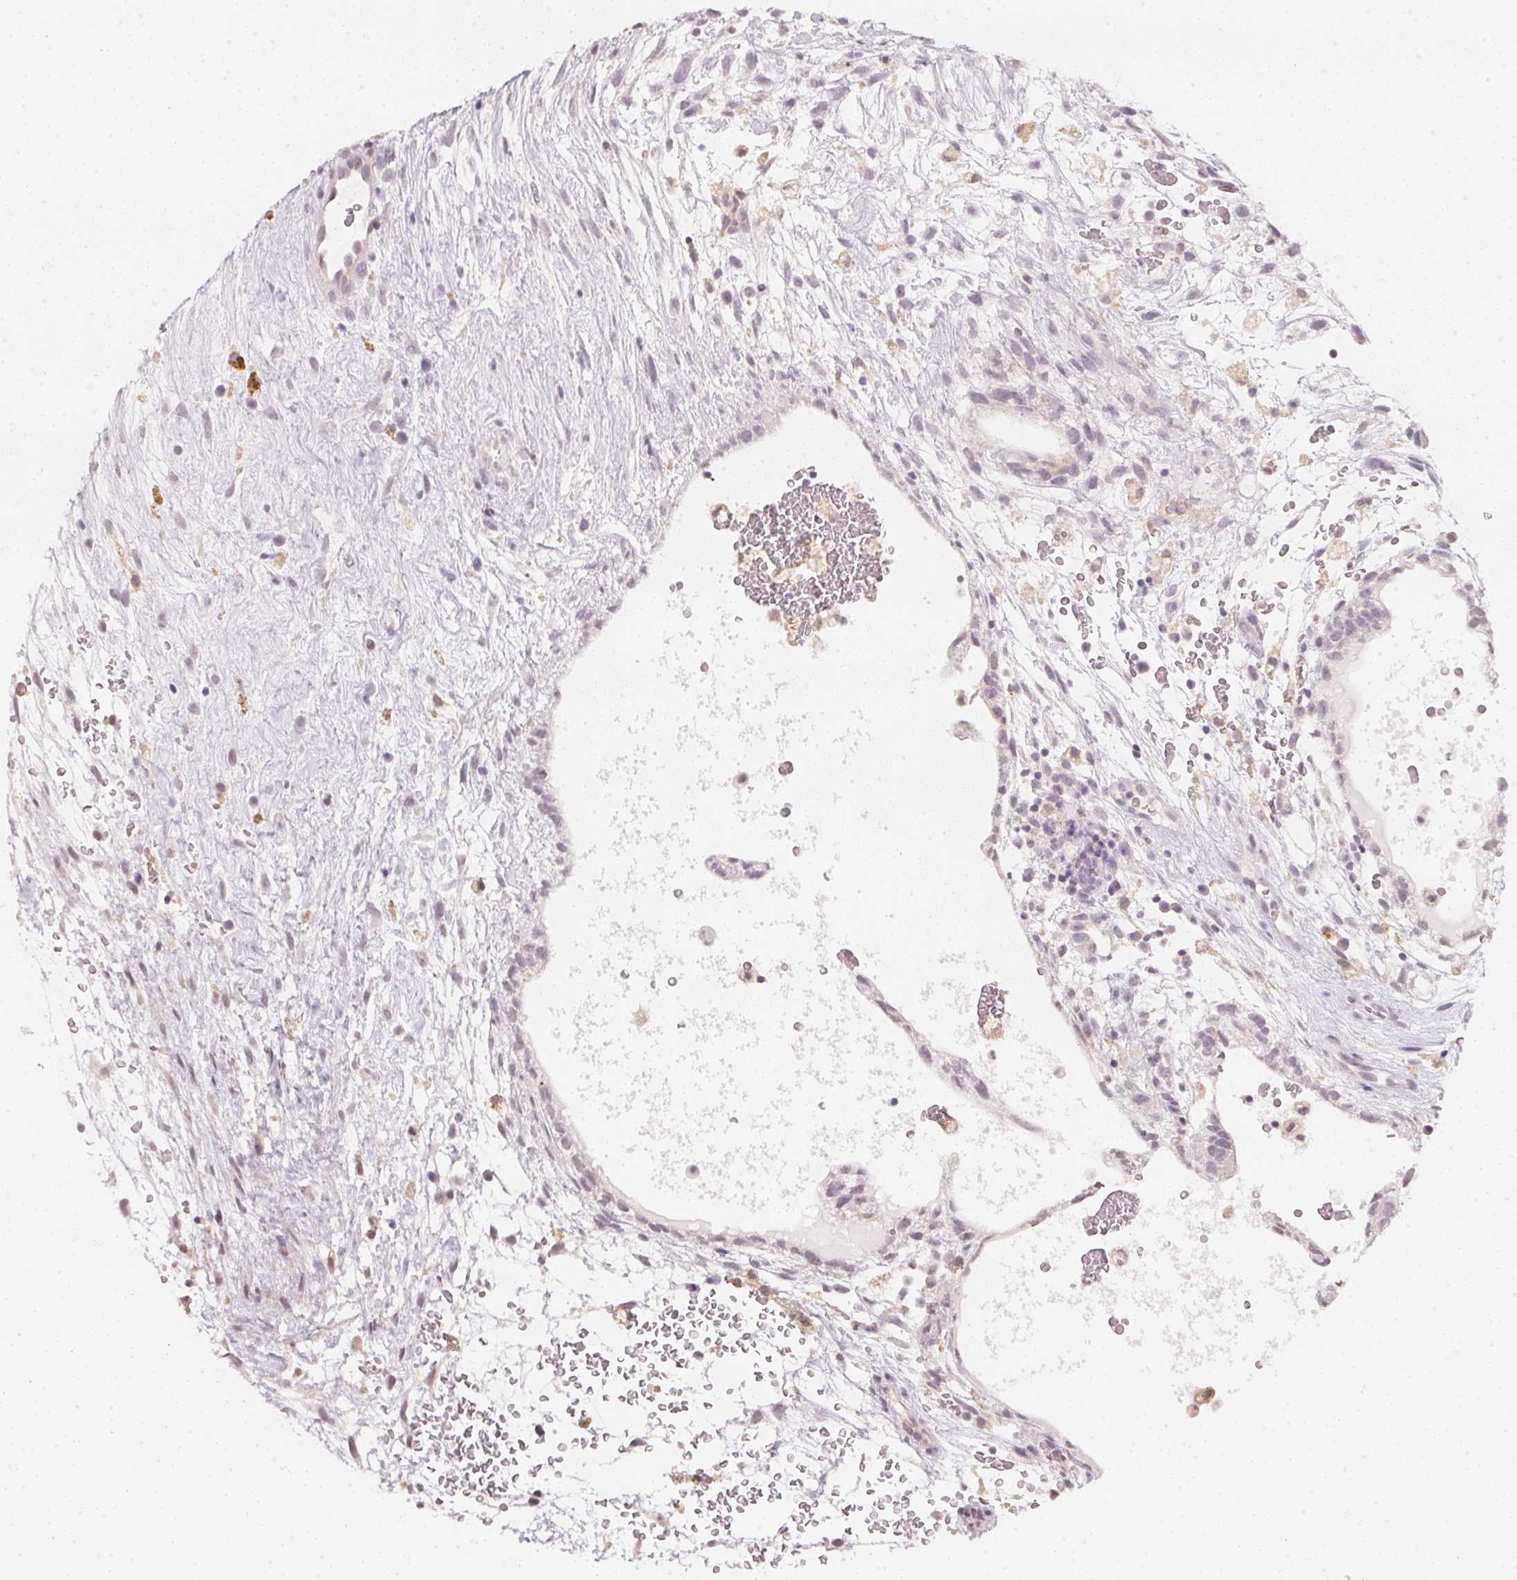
{"staining": {"intensity": "negative", "quantity": "none", "location": "none"}, "tissue": "testis cancer", "cell_type": "Tumor cells", "image_type": "cancer", "snomed": [{"axis": "morphology", "description": "Normal tissue, NOS"}, {"axis": "morphology", "description": "Carcinoma, Embryonal, NOS"}, {"axis": "topography", "description": "Testis"}], "caption": "DAB immunohistochemical staining of embryonal carcinoma (testis) demonstrates no significant staining in tumor cells.", "gene": "CFAP276", "patient": {"sex": "male", "age": 32}}